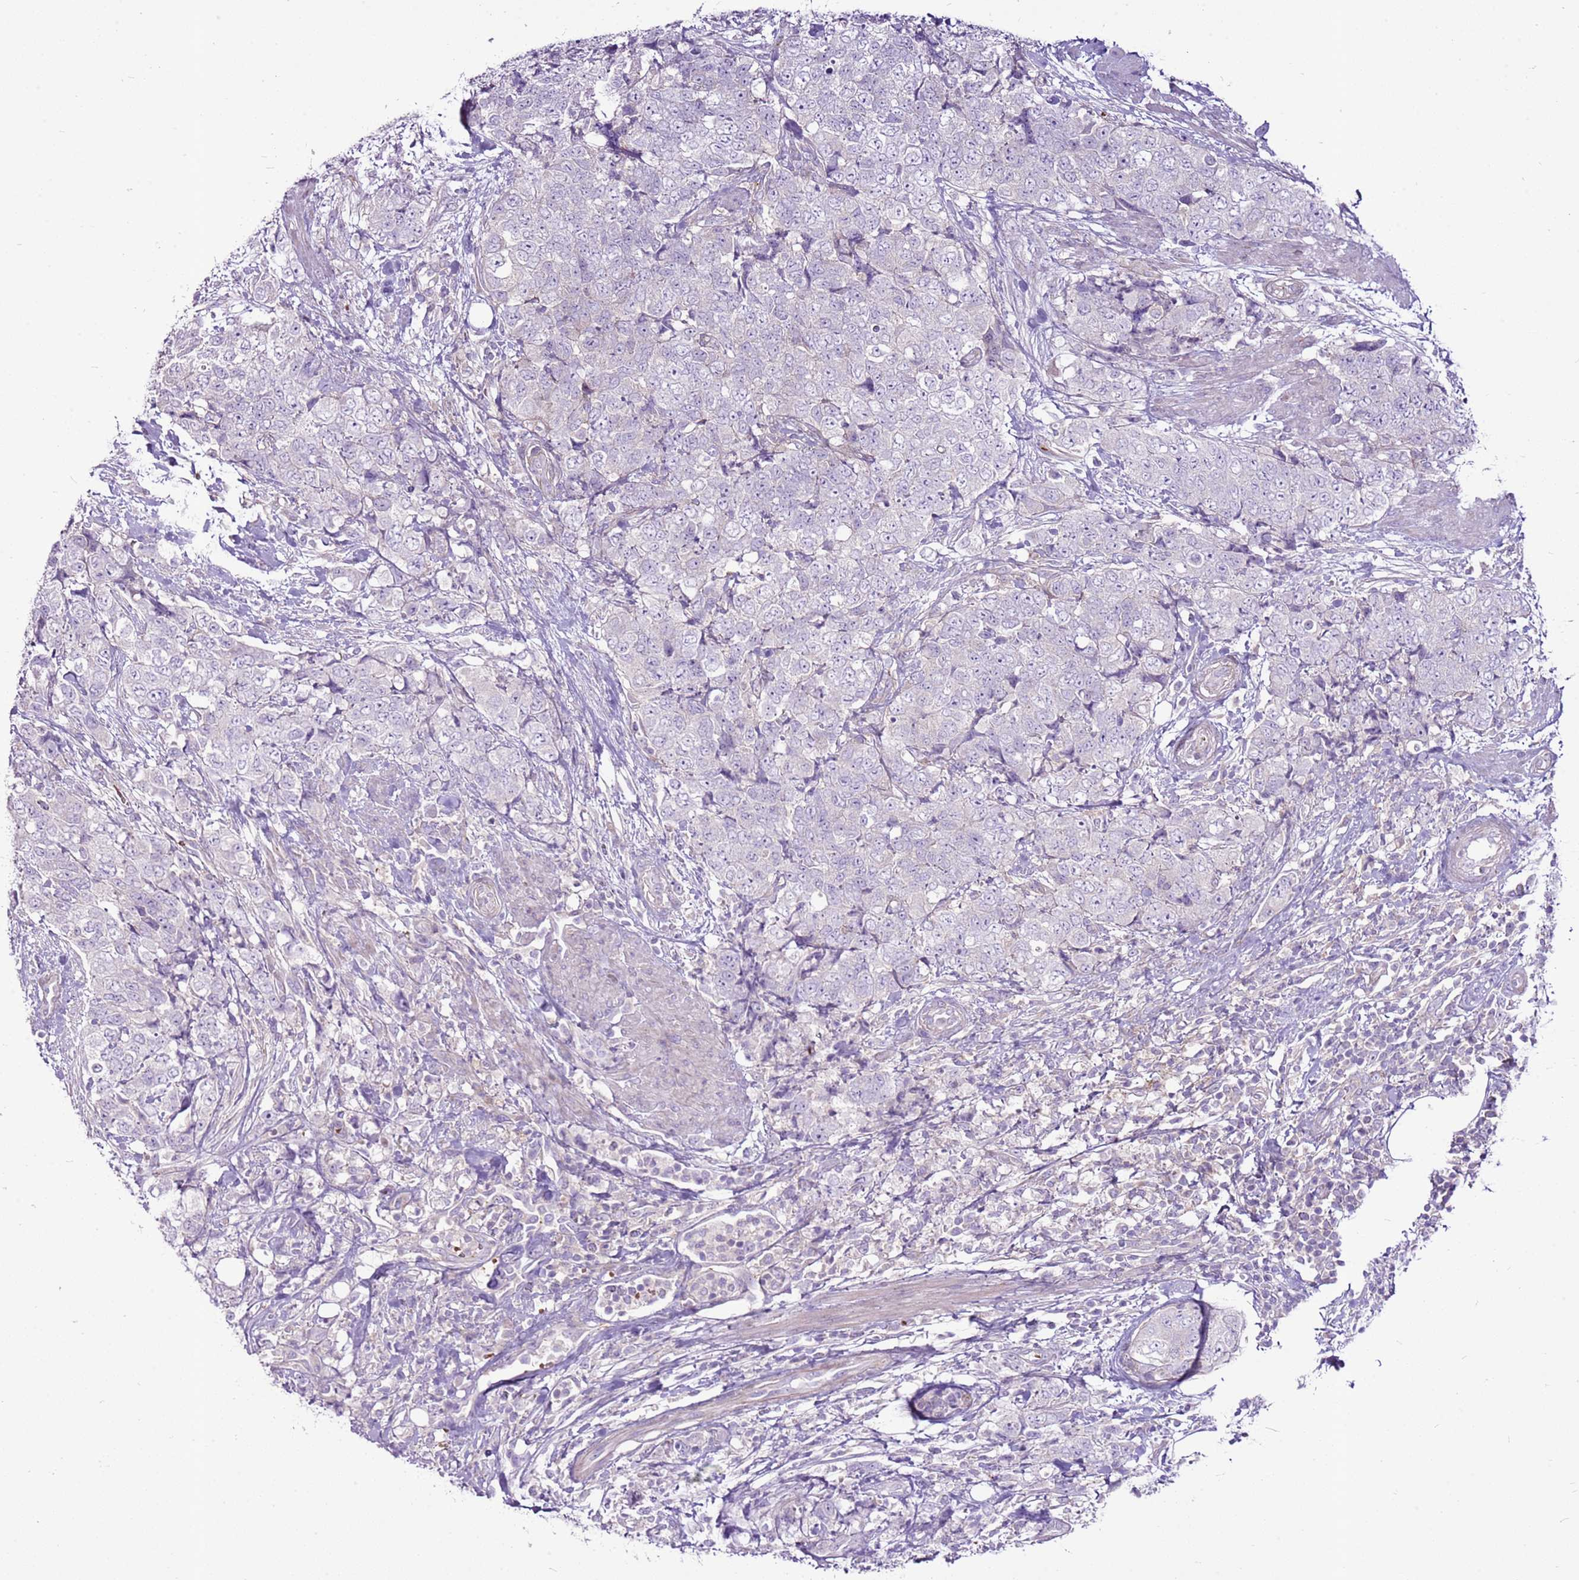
{"staining": {"intensity": "negative", "quantity": "none", "location": "none"}, "tissue": "urothelial cancer", "cell_type": "Tumor cells", "image_type": "cancer", "snomed": [{"axis": "morphology", "description": "Urothelial carcinoma, High grade"}, {"axis": "topography", "description": "Urinary bladder"}], "caption": "The immunohistochemistry (IHC) histopathology image has no significant expression in tumor cells of urothelial cancer tissue. (DAB (3,3'-diaminobenzidine) IHC with hematoxylin counter stain).", "gene": "CHAC2", "patient": {"sex": "female", "age": 78}}